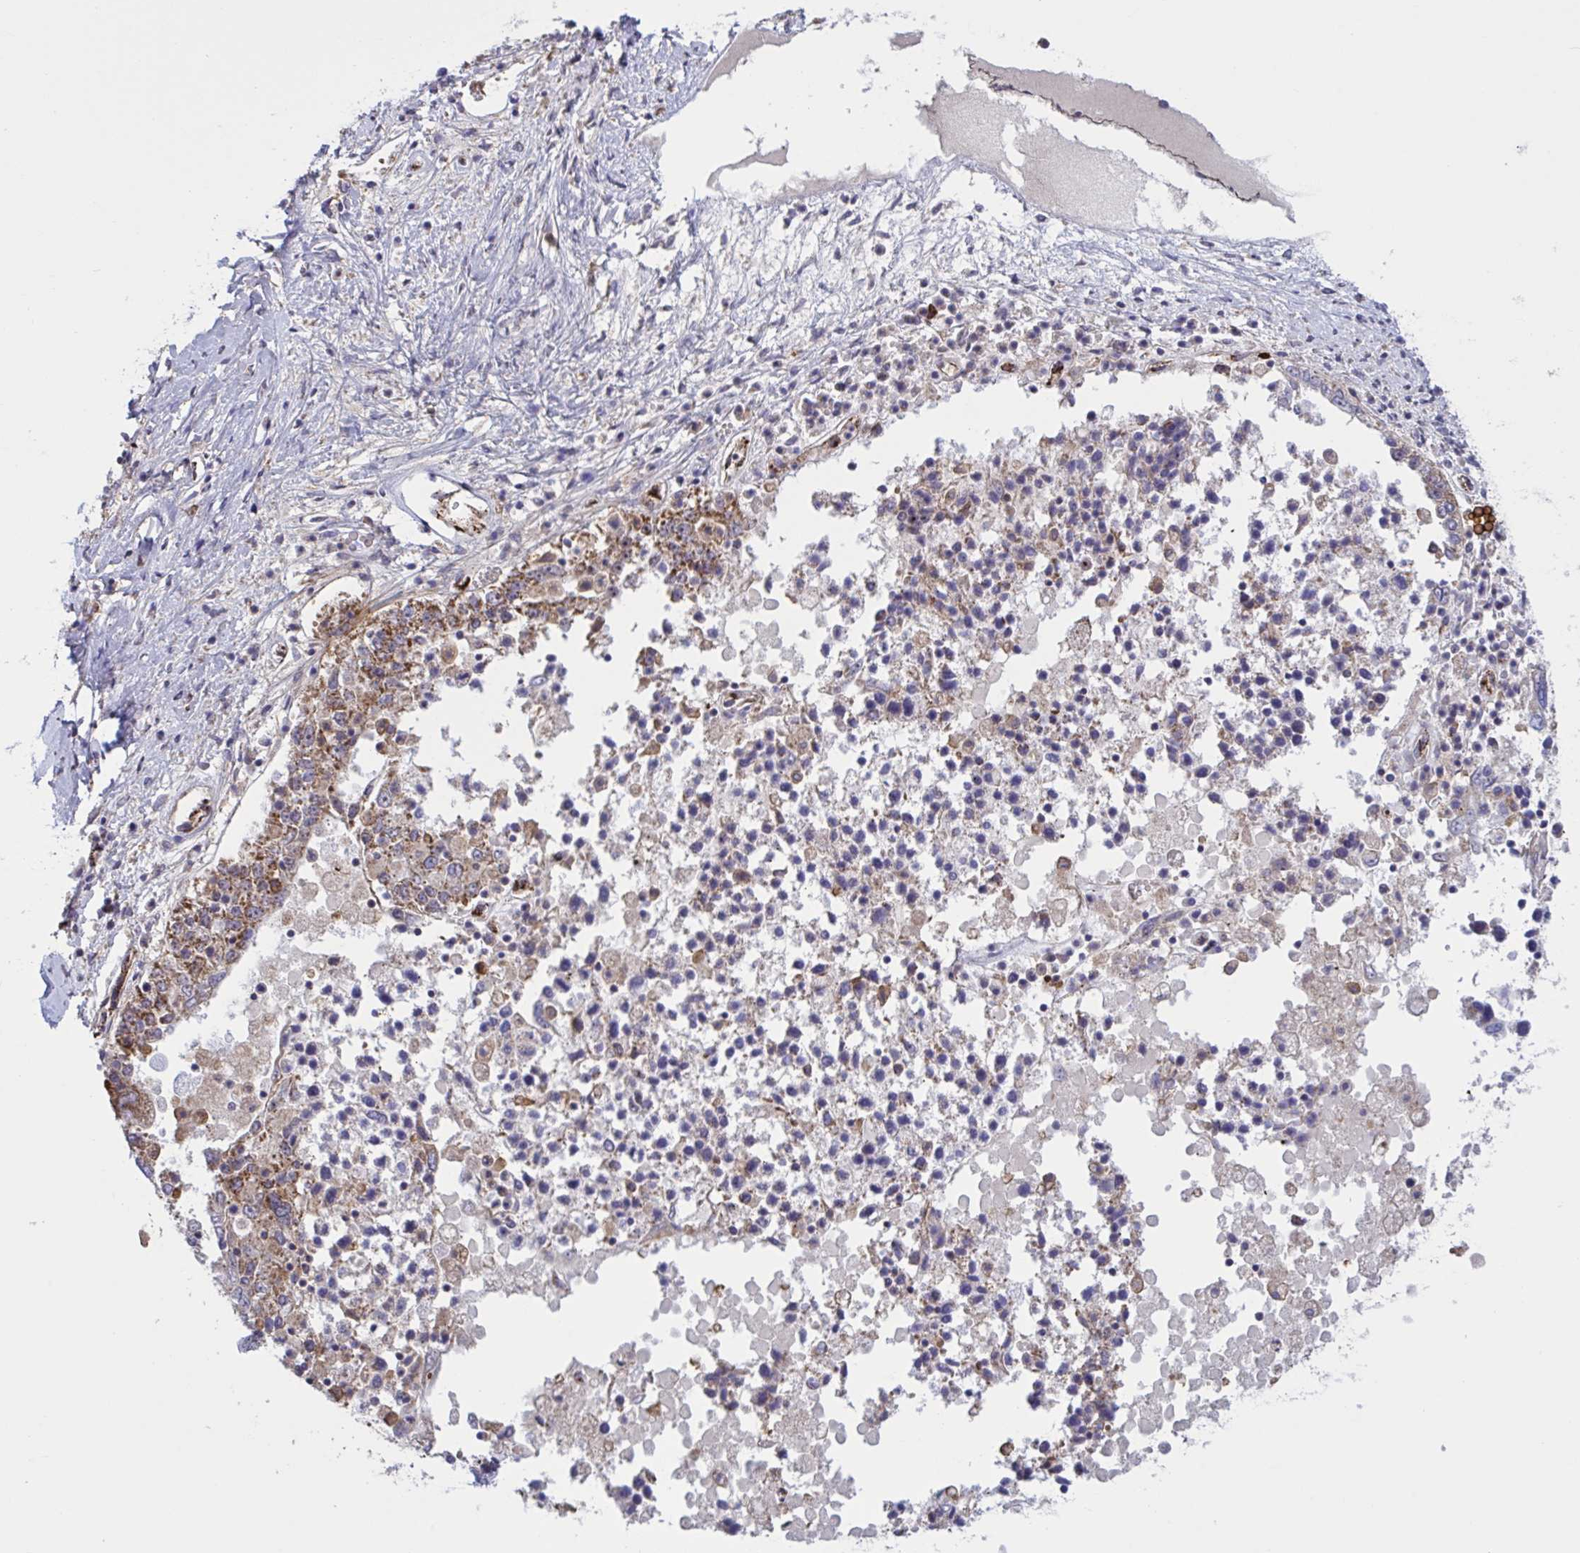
{"staining": {"intensity": "moderate", "quantity": ">75%", "location": "cytoplasmic/membranous"}, "tissue": "ovarian cancer", "cell_type": "Tumor cells", "image_type": "cancer", "snomed": [{"axis": "morphology", "description": "Carcinoma, endometroid"}, {"axis": "topography", "description": "Ovary"}], "caption": "A medium amount of moderate cytoplasmic/membranous positivity is present in approximately >75% of tumor cells in ovarian endometroid carcinoma tissue.", "gene": "CD101", "patient": {"sex": "female", "age": 62}}